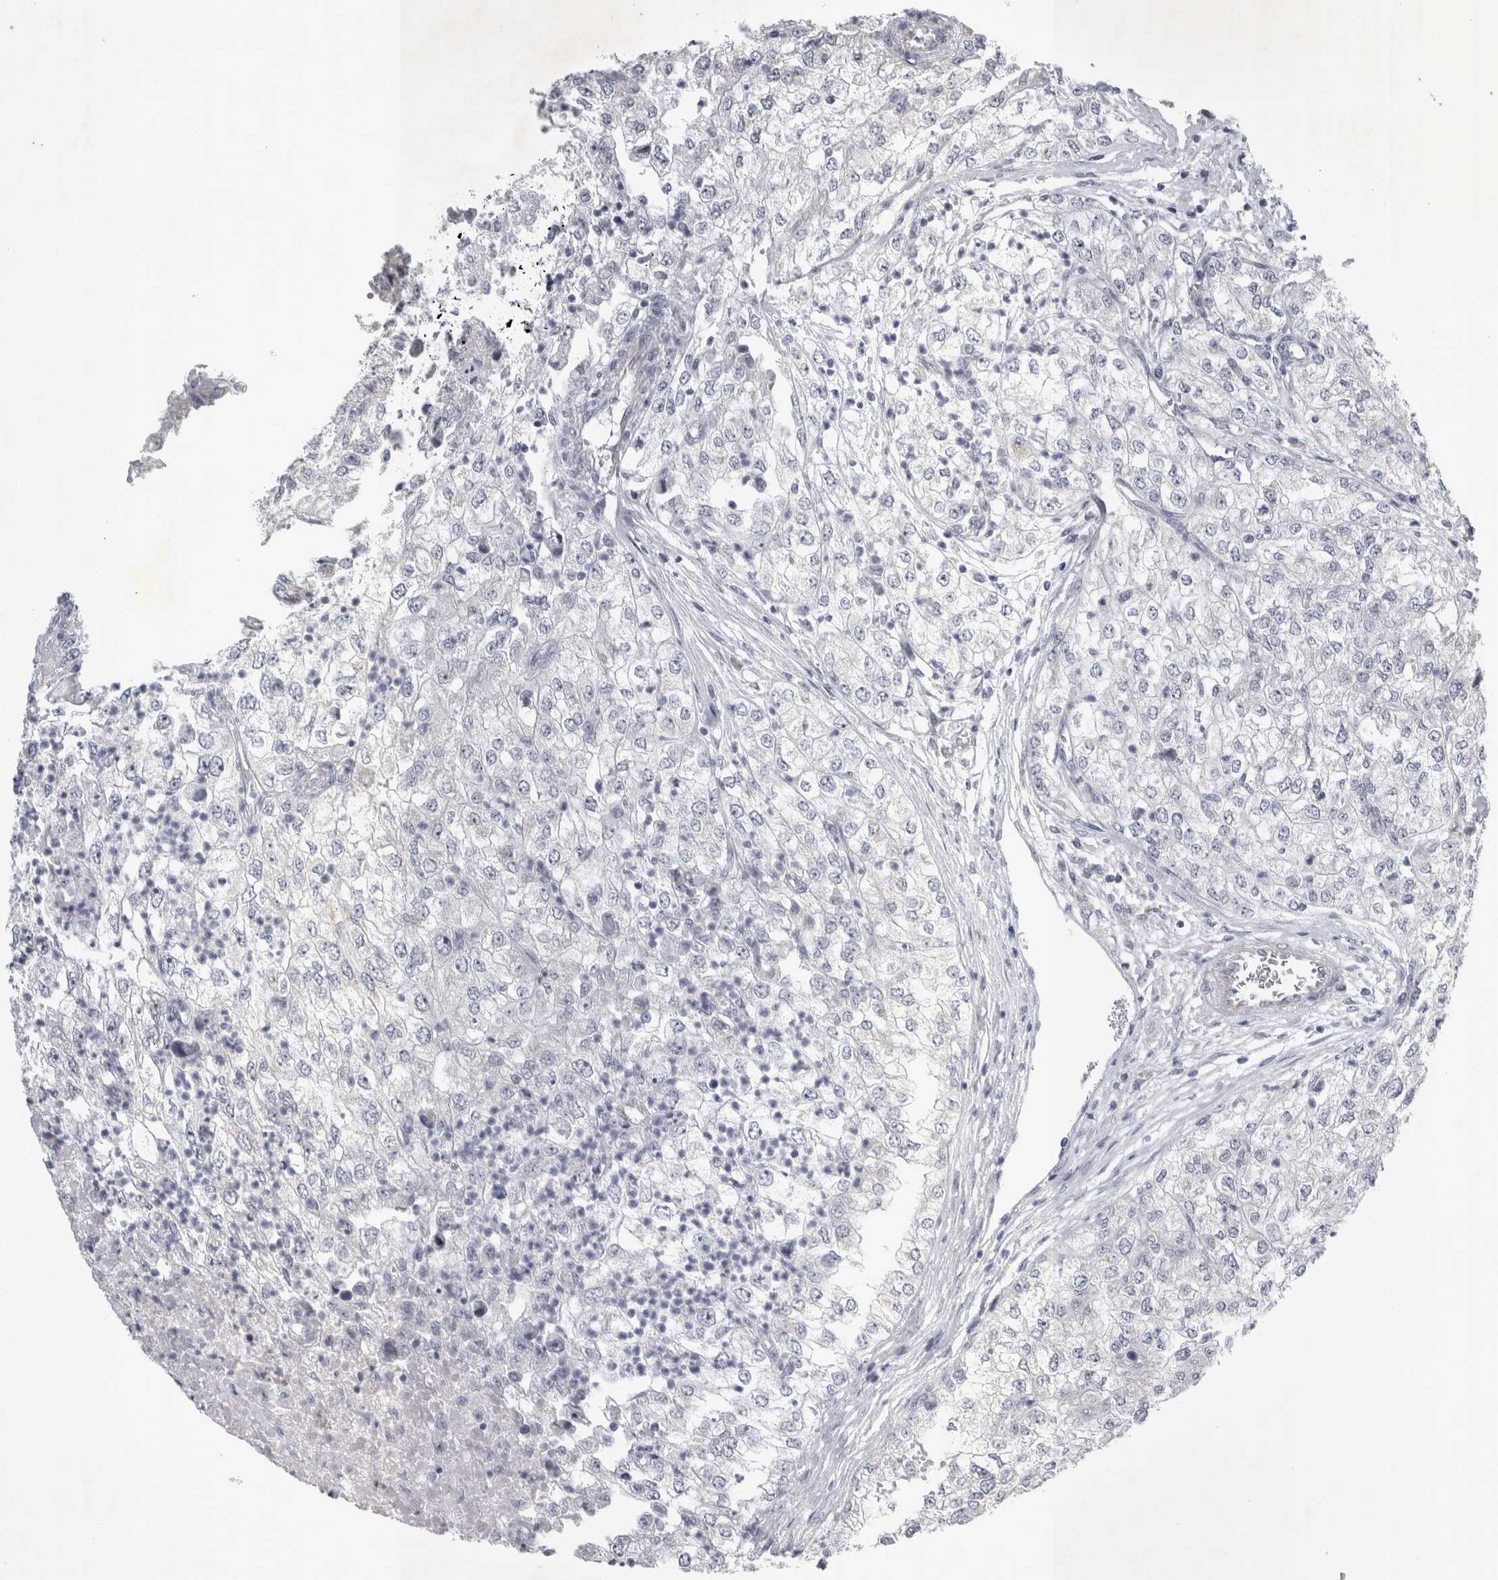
{"staining": {"intensity": "negative", "quantity": "none", "location": "none"}, "tissue": "renal cancer", "cell_type": "Tumor cells", "image_type": "cancer", "snomed": [{"axis": "morphology", "description": "Adenocarcinoma, NOS"}, {"axis": "topography", "description": "Kidney"}], "caption": "Renal cancer was stained to show a protein in brown. There is no significant expression in tumor cells.", "gene": "FXYD7", "patient": {"sex": "female", "age": 54}}